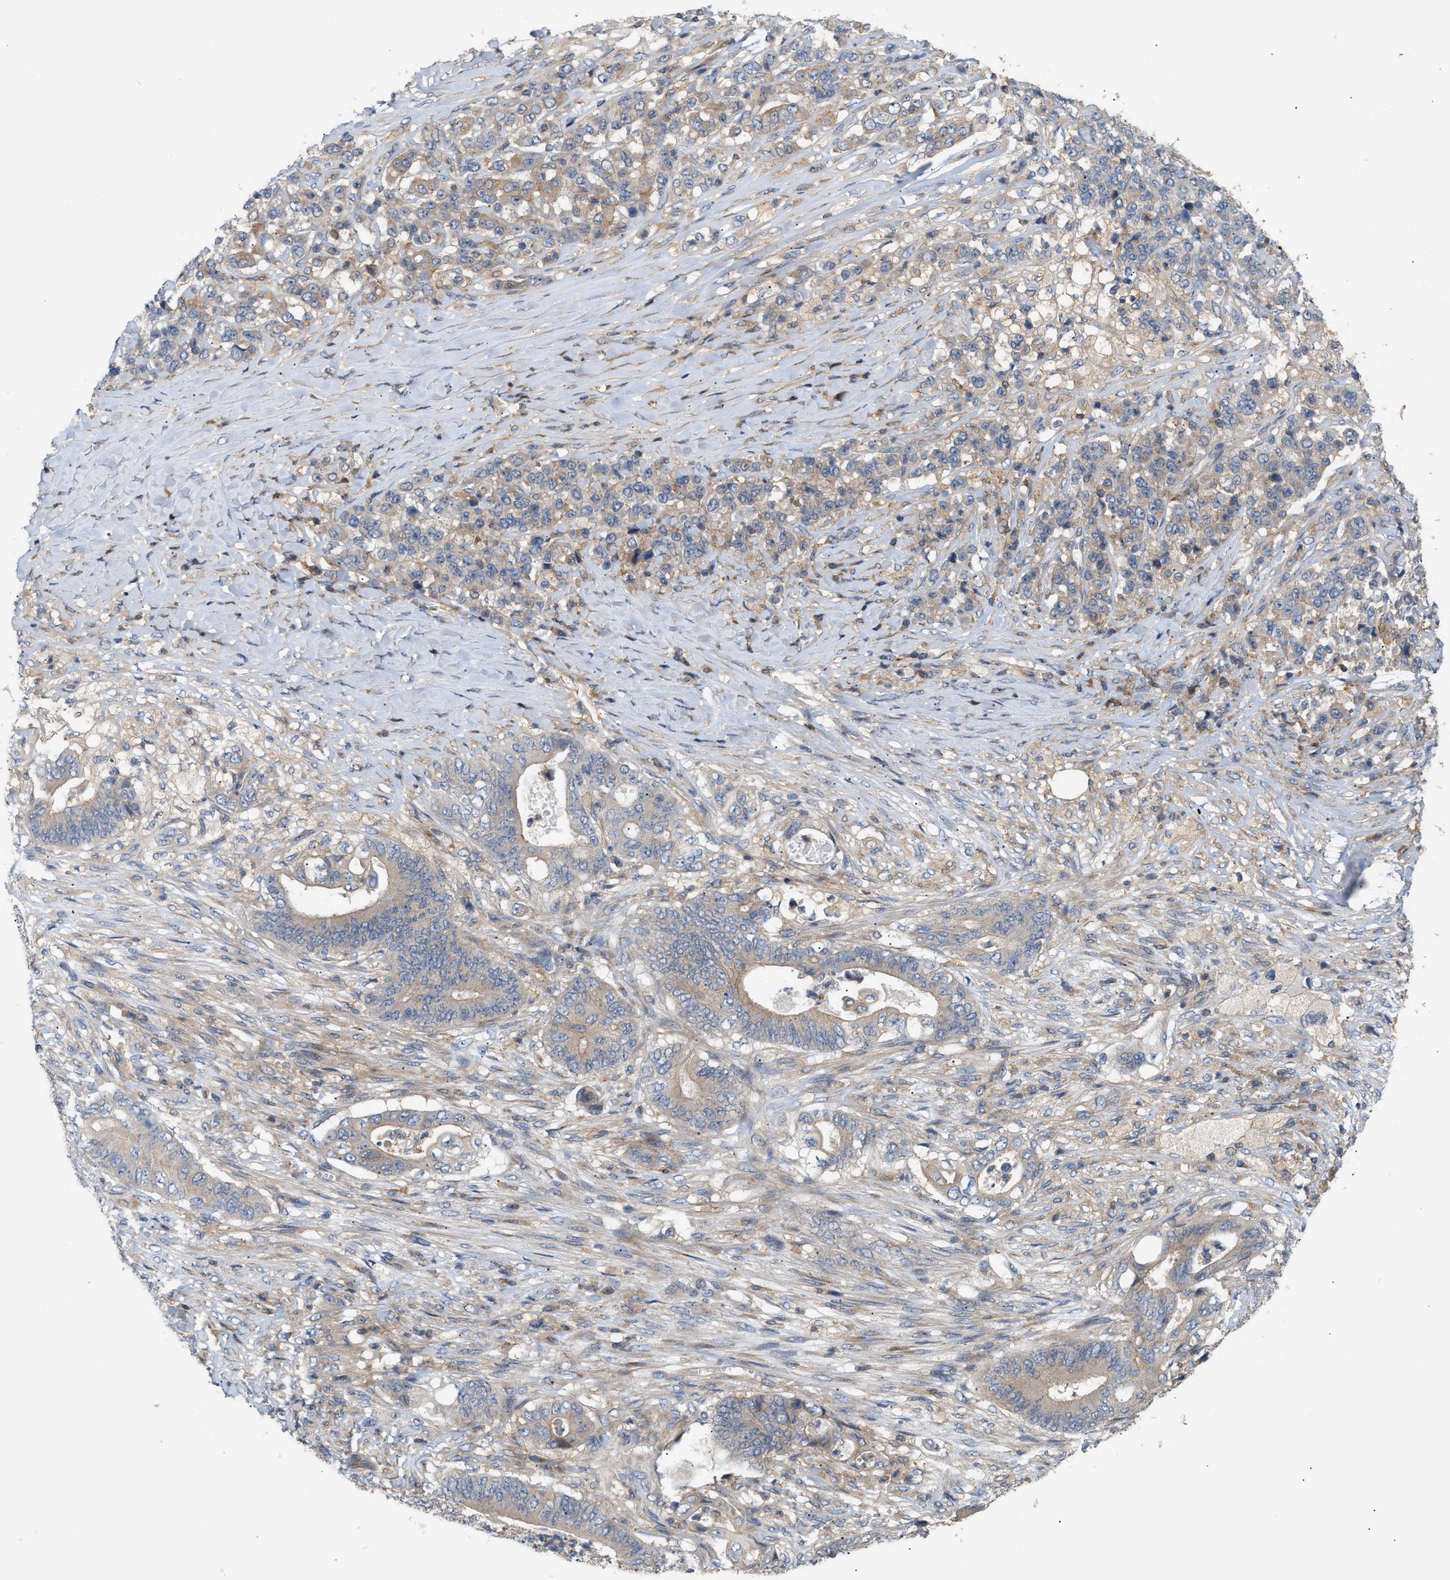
{"staining": {"intensity": "weak", "quantity": "25%-75%", "location": "cytoplasmic/membranous"}, "tissue": "stomach cancer", "cell_type": "Tumor cells", "image_type": "cancer", "snomed": [{"axis": "morphology", "description": "Adenocarcinoma, NOS"}, {"axis": "topography", "description": "Stomach"}], "caption": "Weak cytoplasmic/membranous staining for a protein is present in about 25%-75% of tumor cells of adenocarcinoma (stomach) using immunohistochemistry.", "gene": "DBNL", "patient": {"sex": "female", "age": 73}}